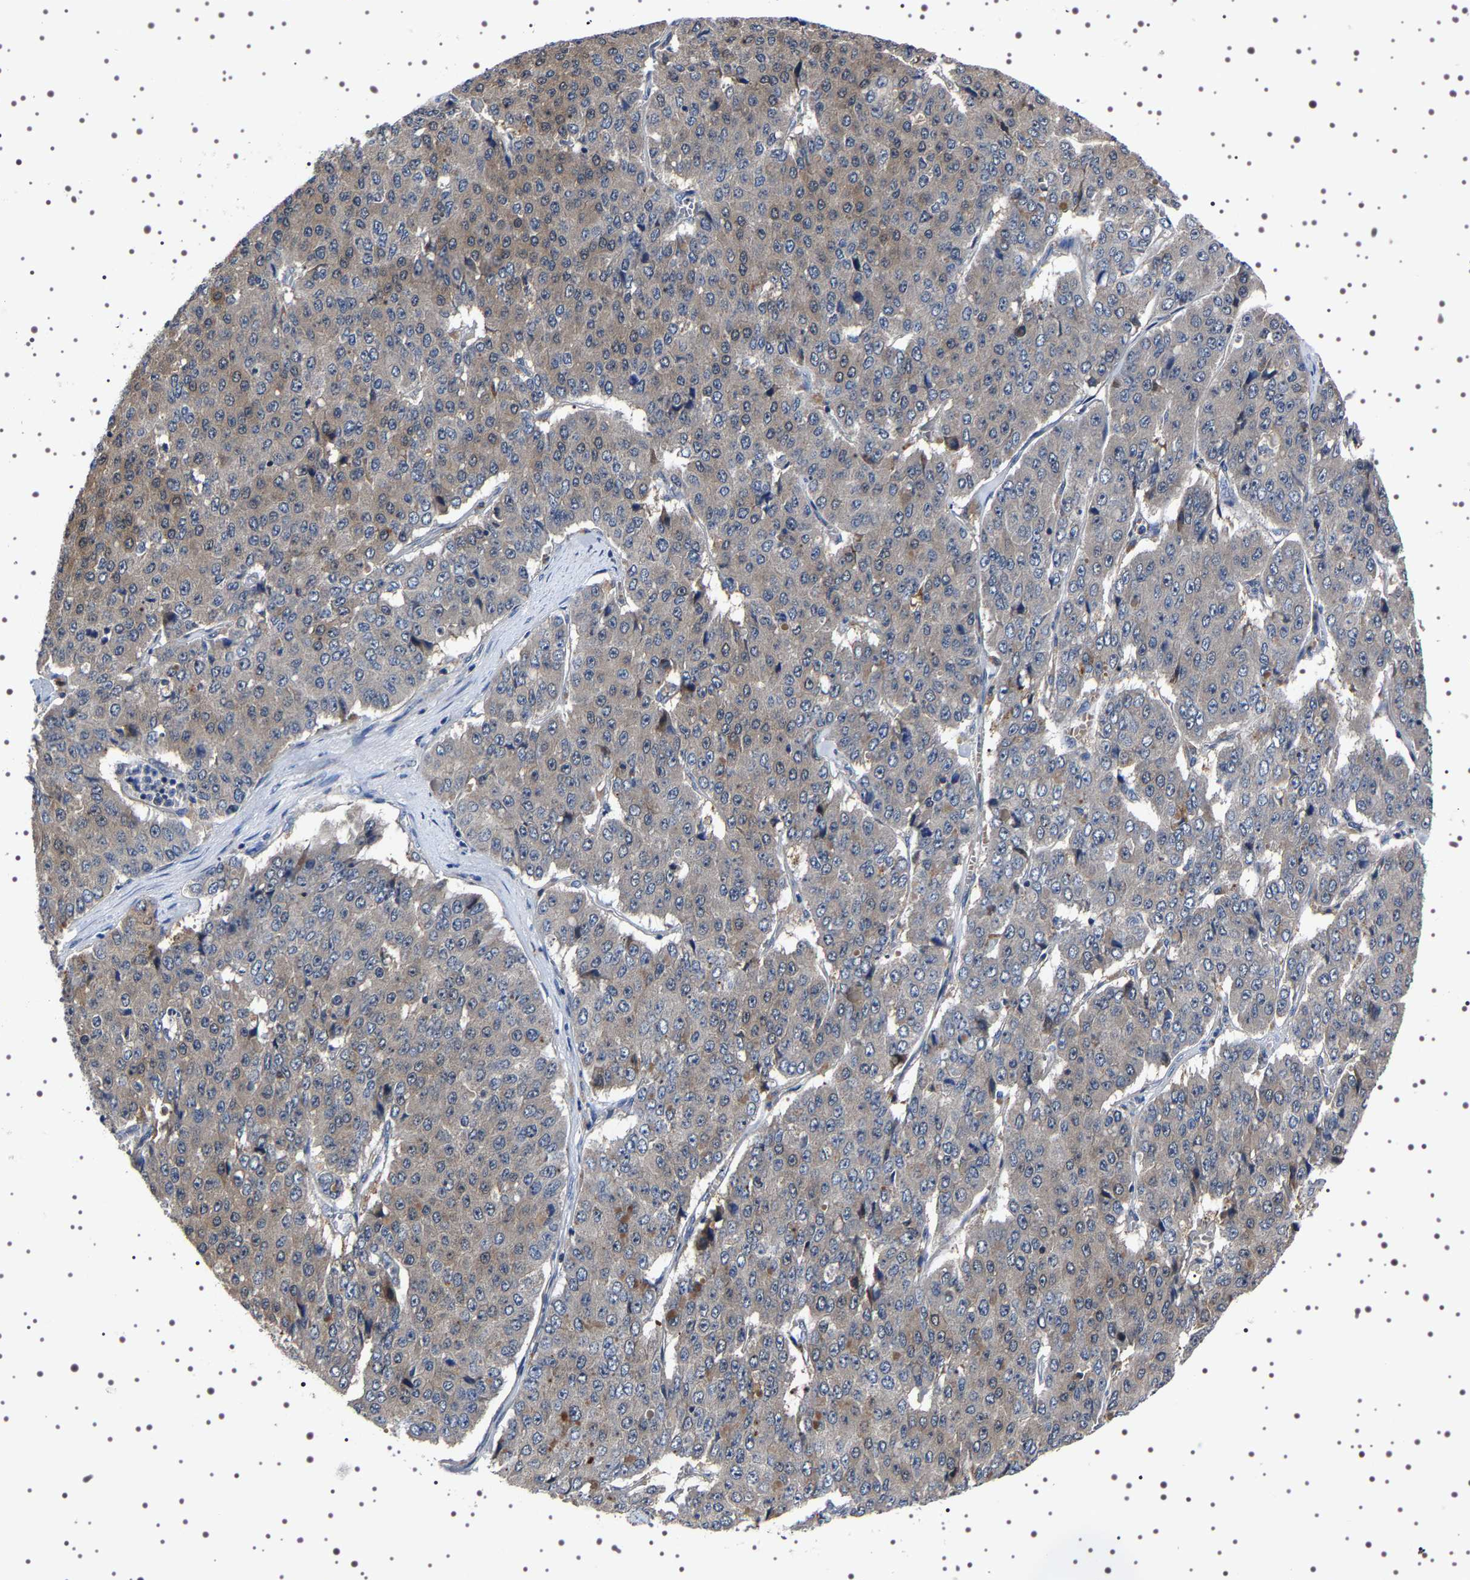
{"staining": {"intensity": "weak", "quantity": ">75%", "location": "cytoplasmic/membranous"}, "tissue": "pancreatic cancer", "cell_type": "Tumor cells", "image_type": "cancer", "snomed": [{"axis": "morphology", "description": "Adenocarcinoma, NOS"}, {"axis": "topography", "description": "Pancreas"}], "caption": "Pancreatic adenocarcinoma was stained to show a protein in brown. There is low levels of weak cytoplasmic/membranous positivity in approximately >75% of tumor cells.", "gene": "TARBP1", "patient": {"sex": "male", "age": 50}}